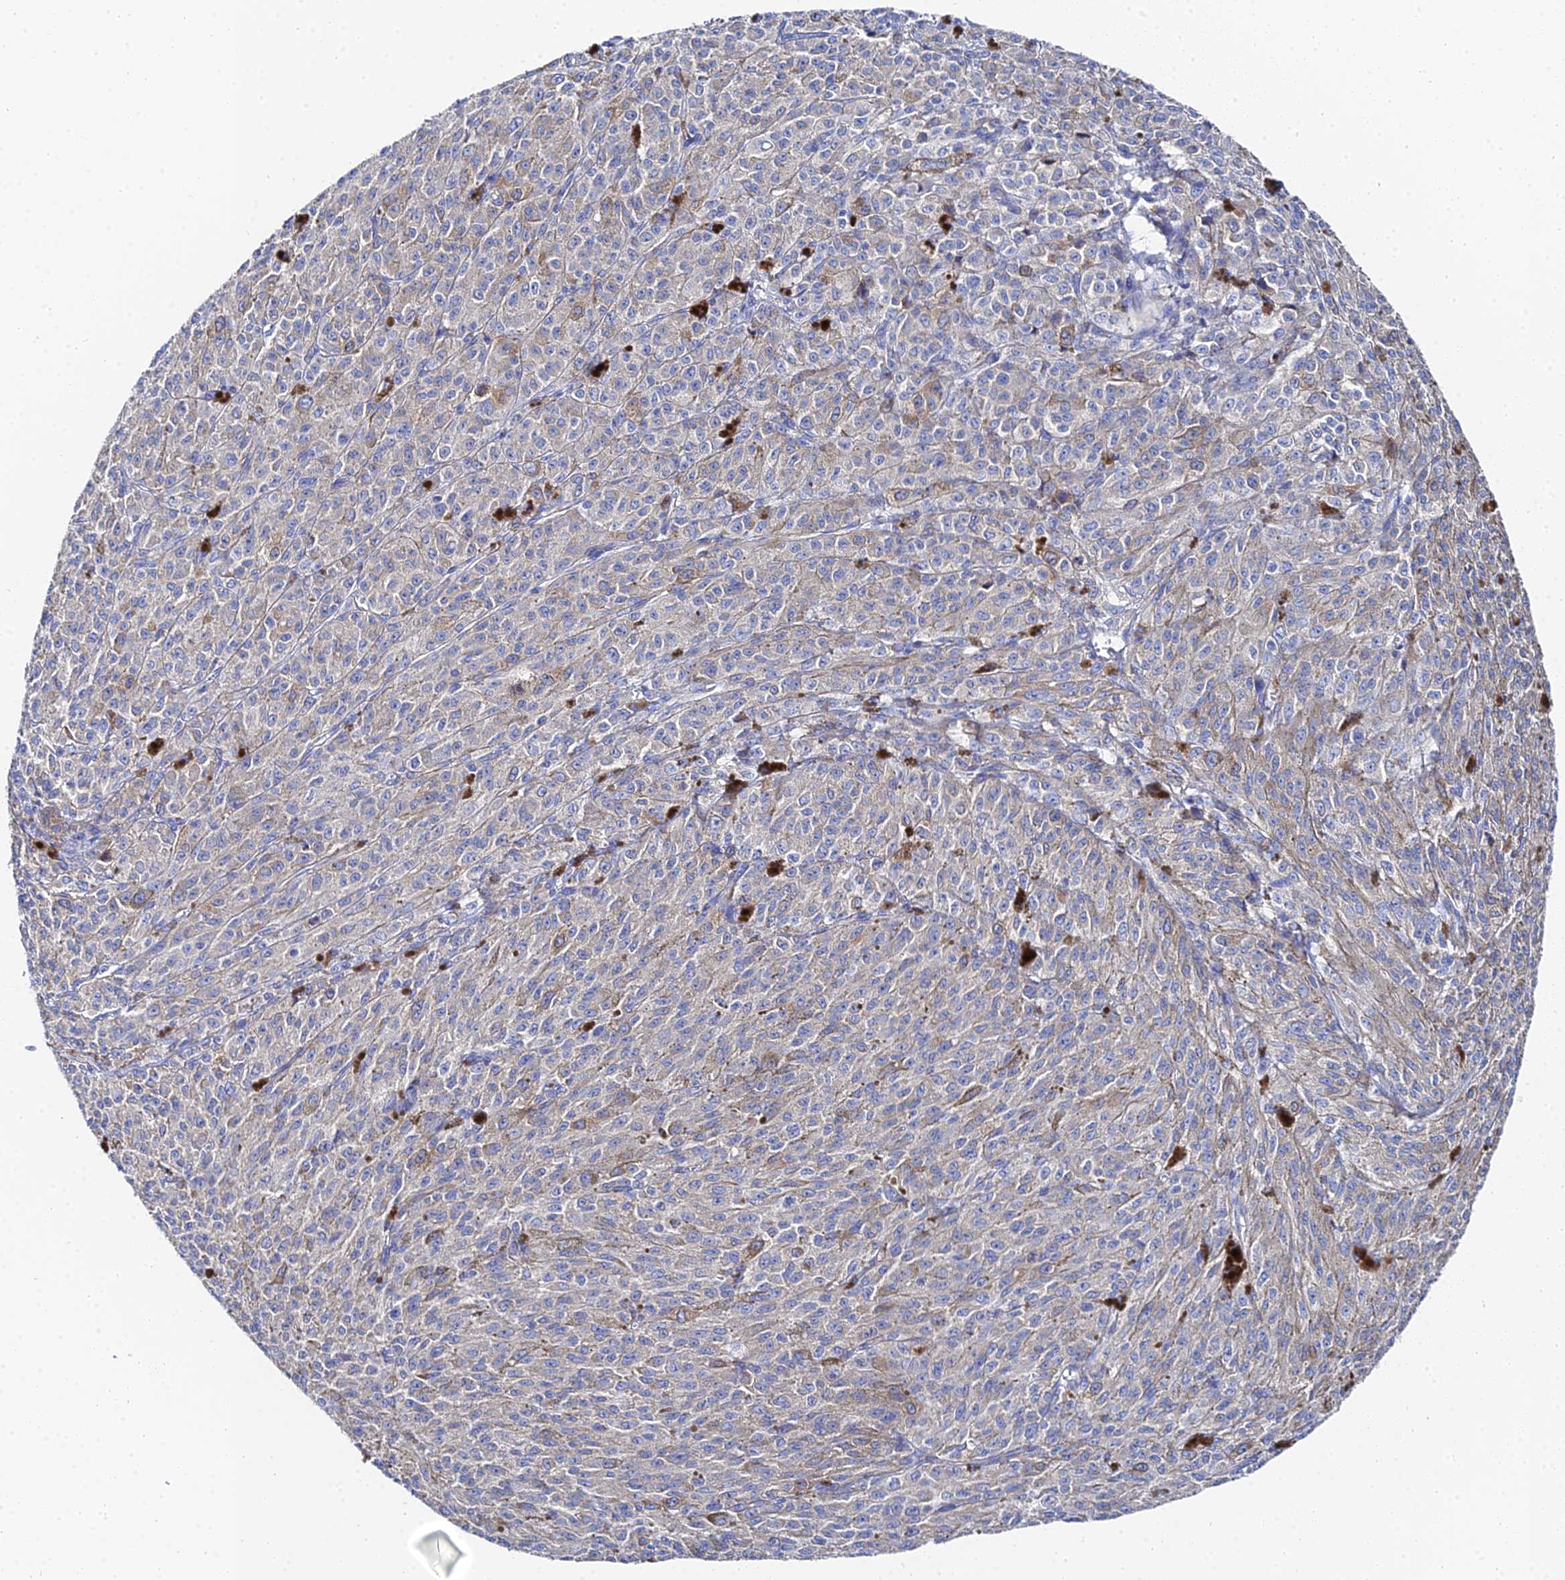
{"staining": {"intensity": "negative", "quantity": "none", "location": "none"}, "tissue": "melanoma", "cell_type": "Tumor cells", "image_type": "cancer", "snomed": [{"axis": "morphology", "description": "Malignant melanoma, NOS"}, {"axis": "topography", "description": "Skin"}], "caption": "High power microscopy micrograph of an IHC histopathology image of melanoma, revealing no significant staining in tumor cells.", "gene": "PTTG1", "patient": {"sex": "female", "age": 52}}